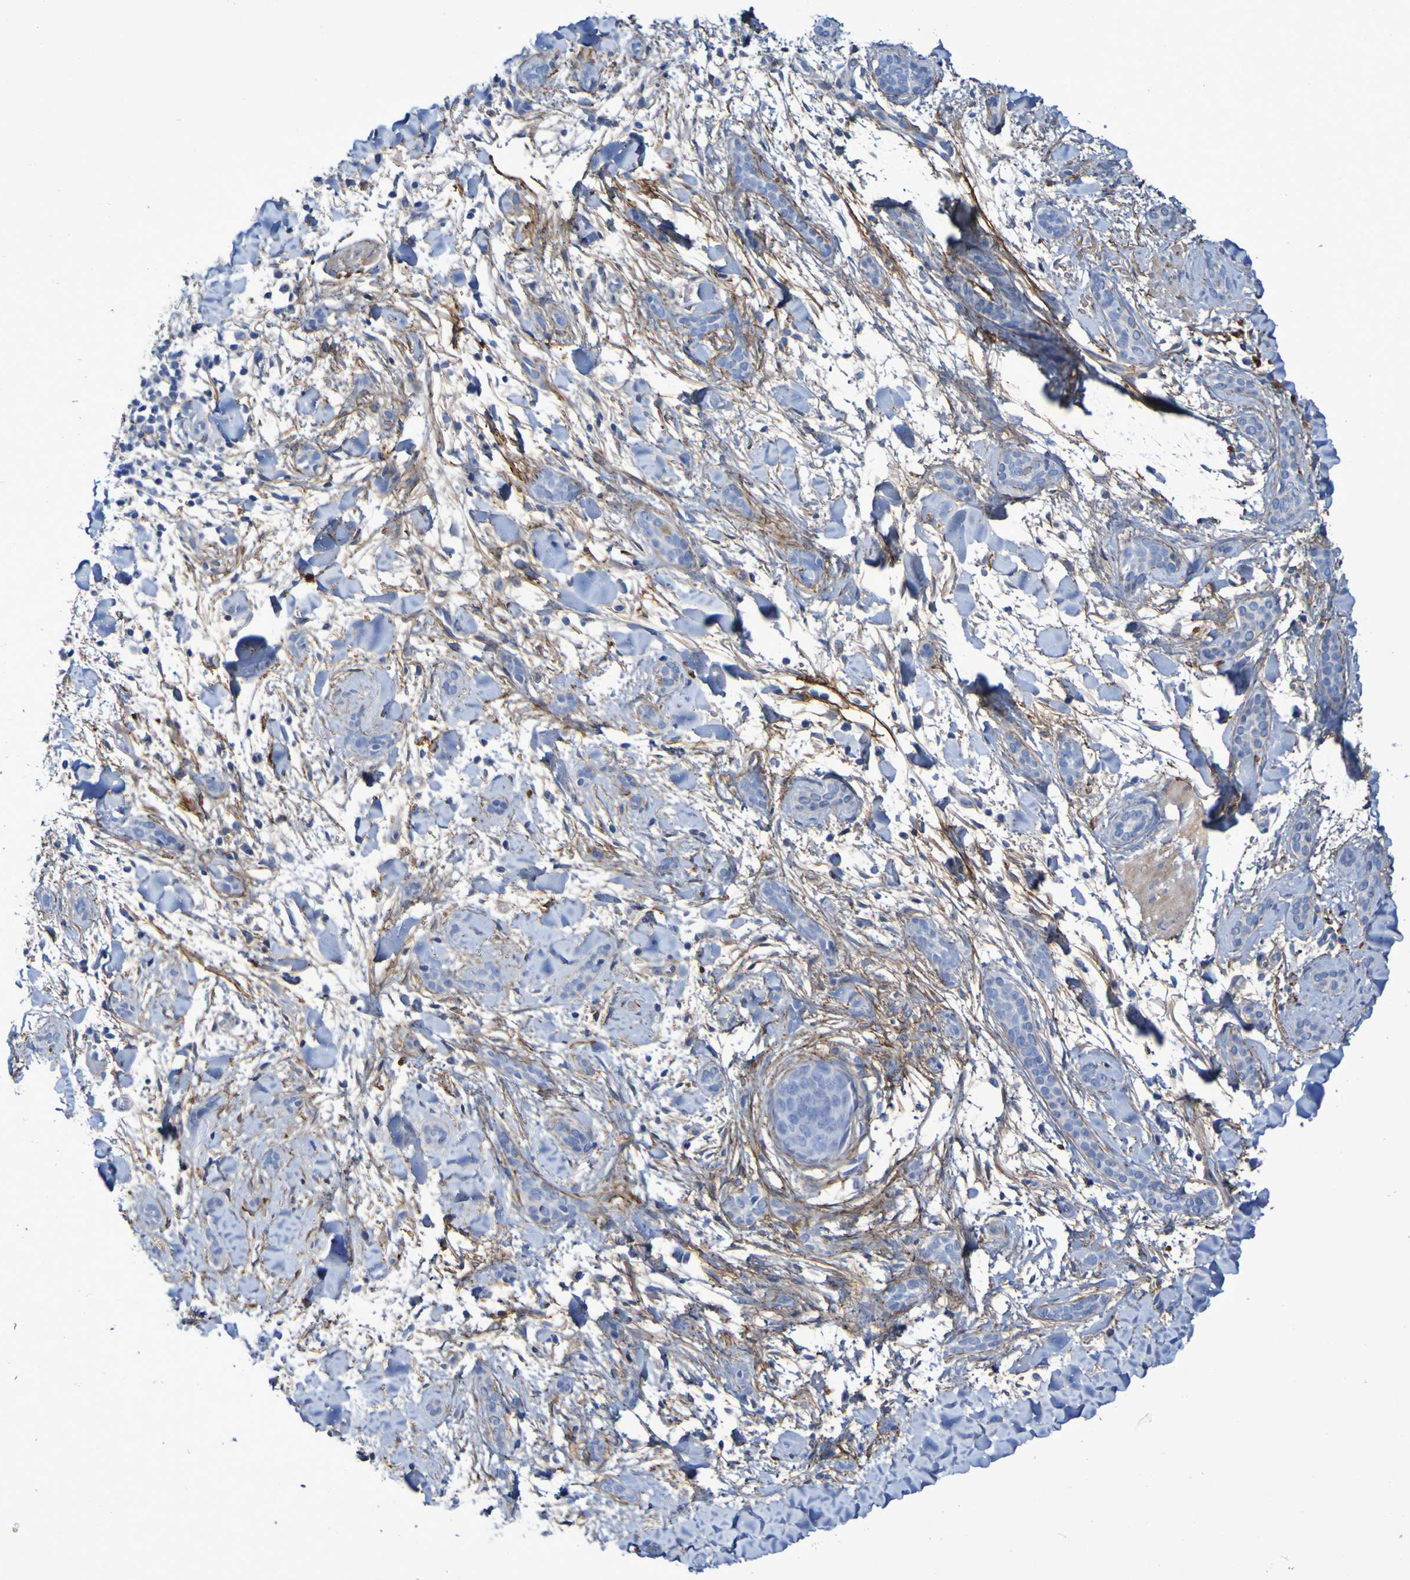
{"staining": {"intensity": "negative", "quantity": "none", "location": "none"}, "tissue": "skin cancer", "cell_type": "Tumor cells", "image_type": "cancer", "snomed": [{"axis": "morphology", "description": "Basal cell carcinoma"}, {"axis": "morphology", "description": "Adnexal tumor, benign"}, {"axis": "topography", "description": "Skin"}], "caption": "There is no significant expression in tumor cells of benign adnexal tumor (skin). (DAB immunohistochemistry (IHC) with hematoxylin counter stain).", "gene": "LPP", "patient": {"sex": "female", "age": 42}}